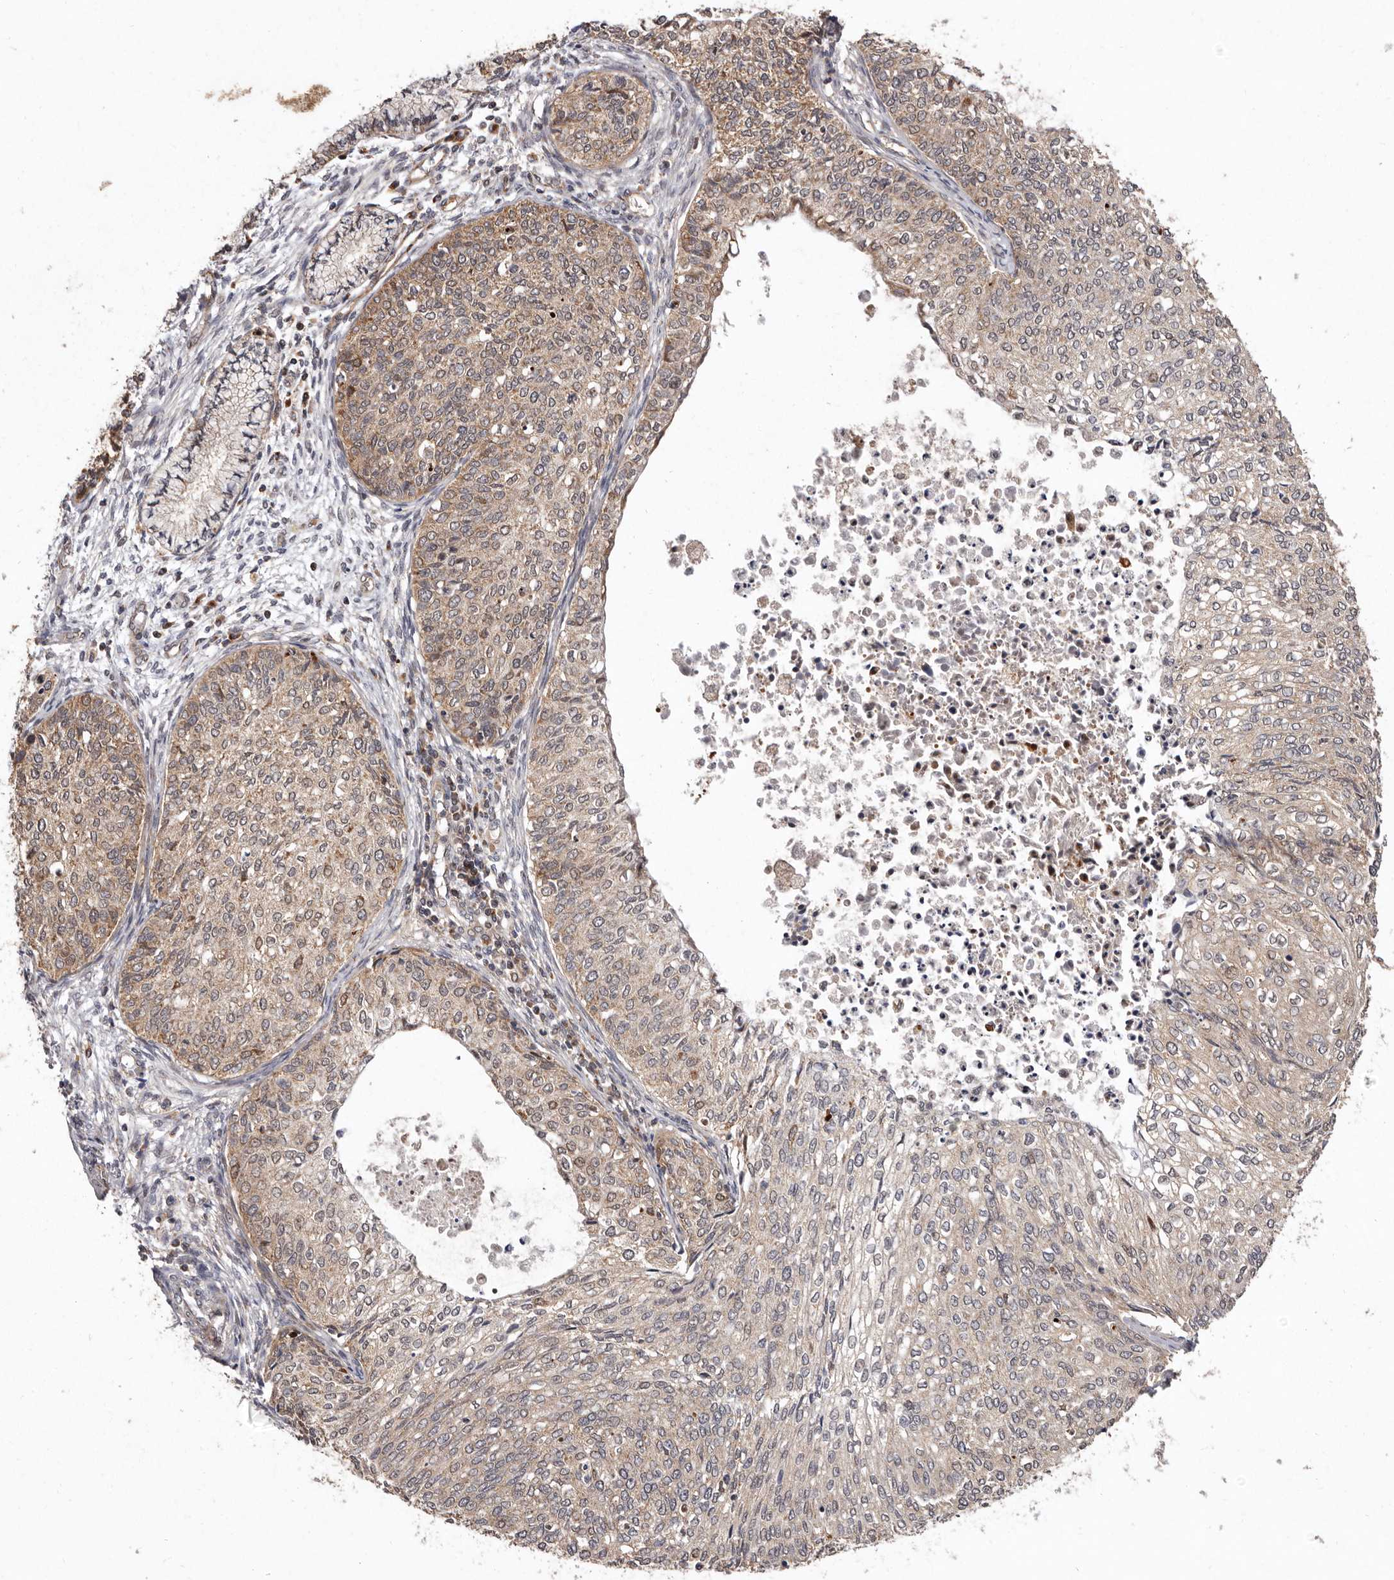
{"staining": {"intensity": "weak", "quantity": ">75%", "location": "cytoplasmic/membranous,nuclear"}, "tissue": "cervical cancer", "cell_type": "Tumor cells", "image_type": "cancer", "snomed": [{"axis": "morphology", "description": "Squamous cell carcinoma, NOS"}, {"axis": "topography", "description": "Cervix"}], "caption": "Immunohistochemistry (IHC) staining of cervical cancer (squamous cell carcinoma), which exhibits low levels of weak cytoplasmic/membranous and nuclear positivity in about >75% of tumor cells indicating weak cytoplasmic/membranous and nuclear protein positivity. The staining was performed using DAB (brown) for protein detection and nuclei were counterstained in hematoxylin (blue).", "gene": "FLAD1", "patient": {"sex": "female", "age": 37}}